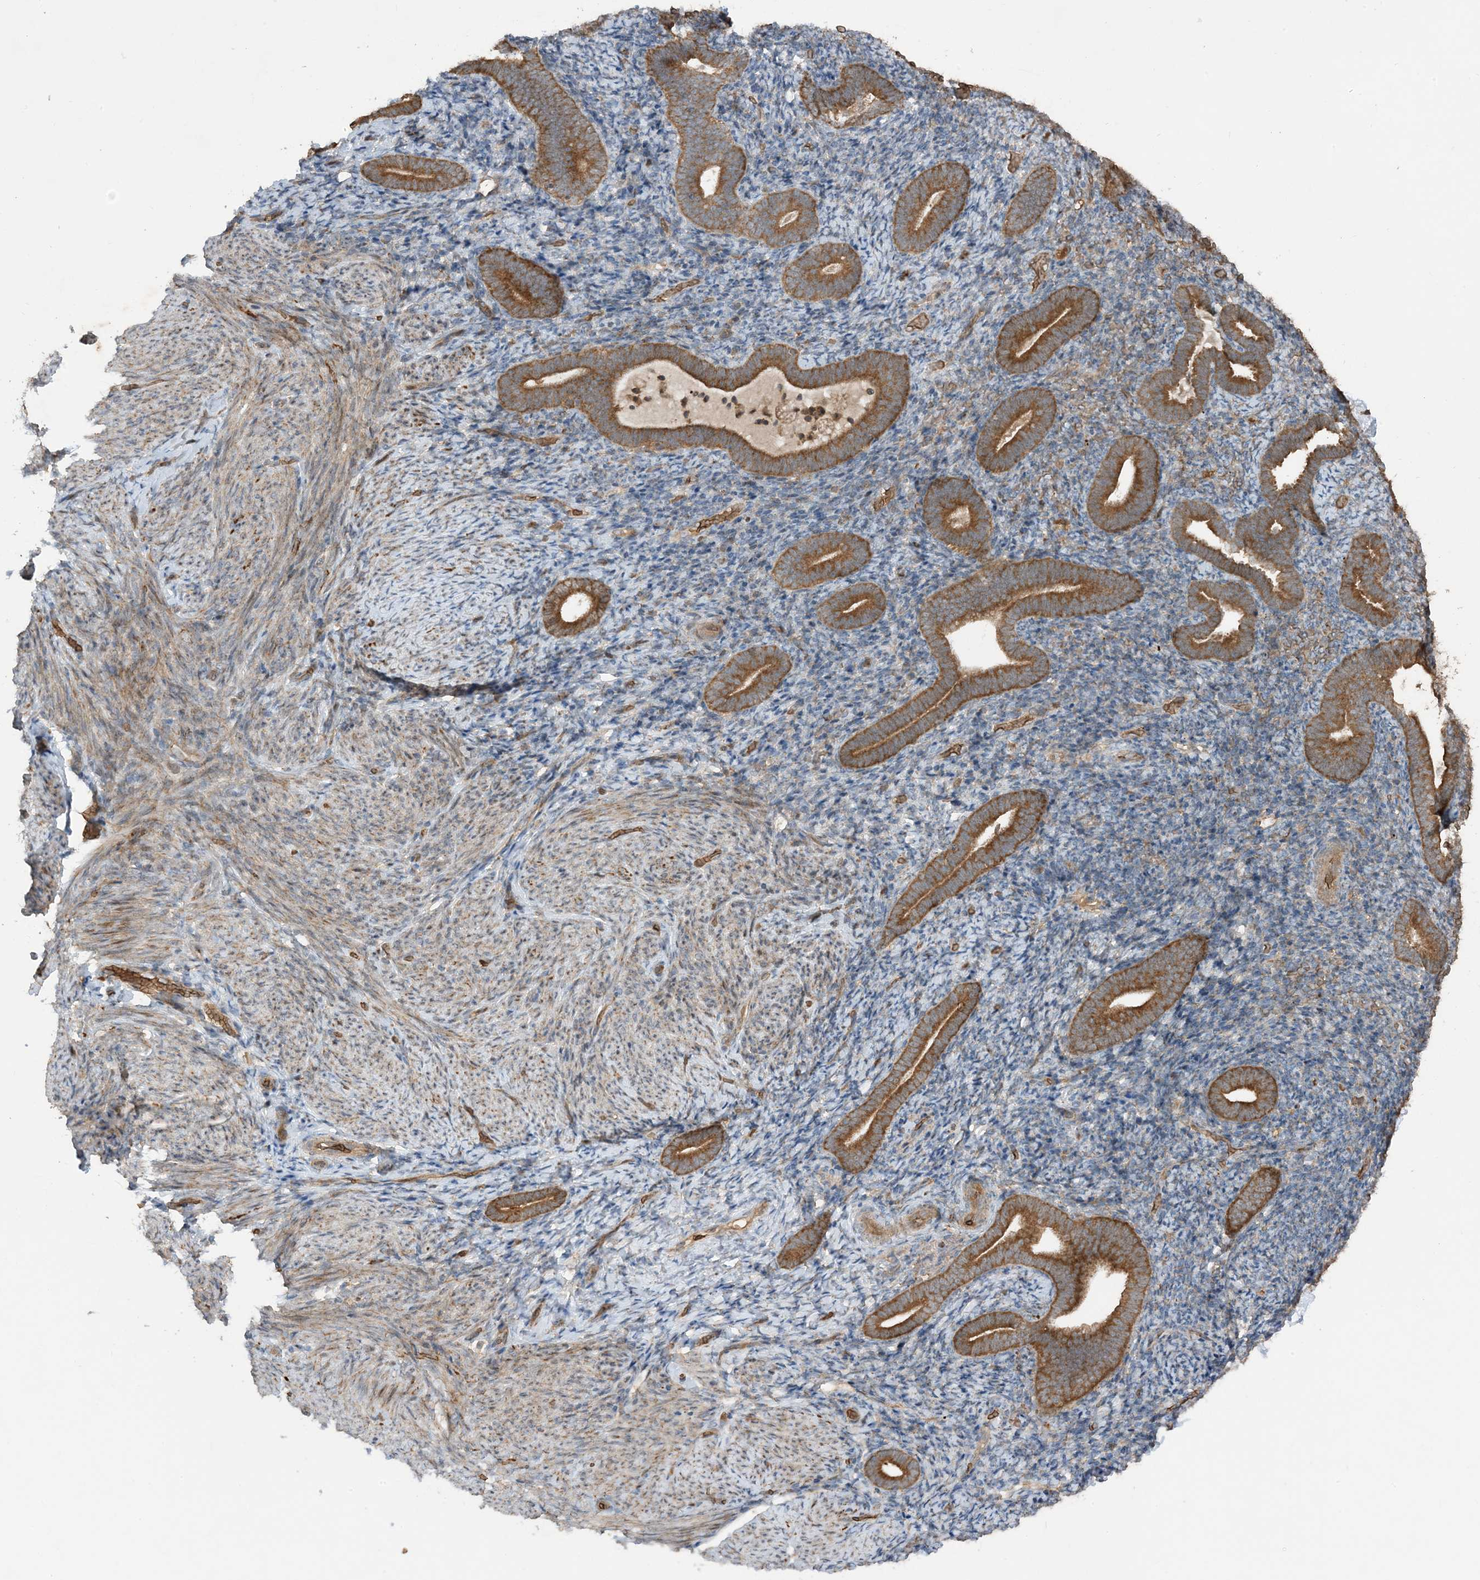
{"staining": {"intensity": "negative", "quantity": "none", "location": "none"}, "tissue": "endometrium", "cell_type": "Cells in endometrial stroma", "image_type": "normal", "snomed": [{"axis": "morphology", "description": "Normal tissue, NOS"}, {"axis": "topography", "description": "Endometrium"}], "caption": "This is a micrograph of IHC staining of benign endometrium, which shows no expression in cells in endometrial stroma. Nuclei are stained in blue.", "gene": "PUSL1", "patient": {"sex": "female", "age": 51}}